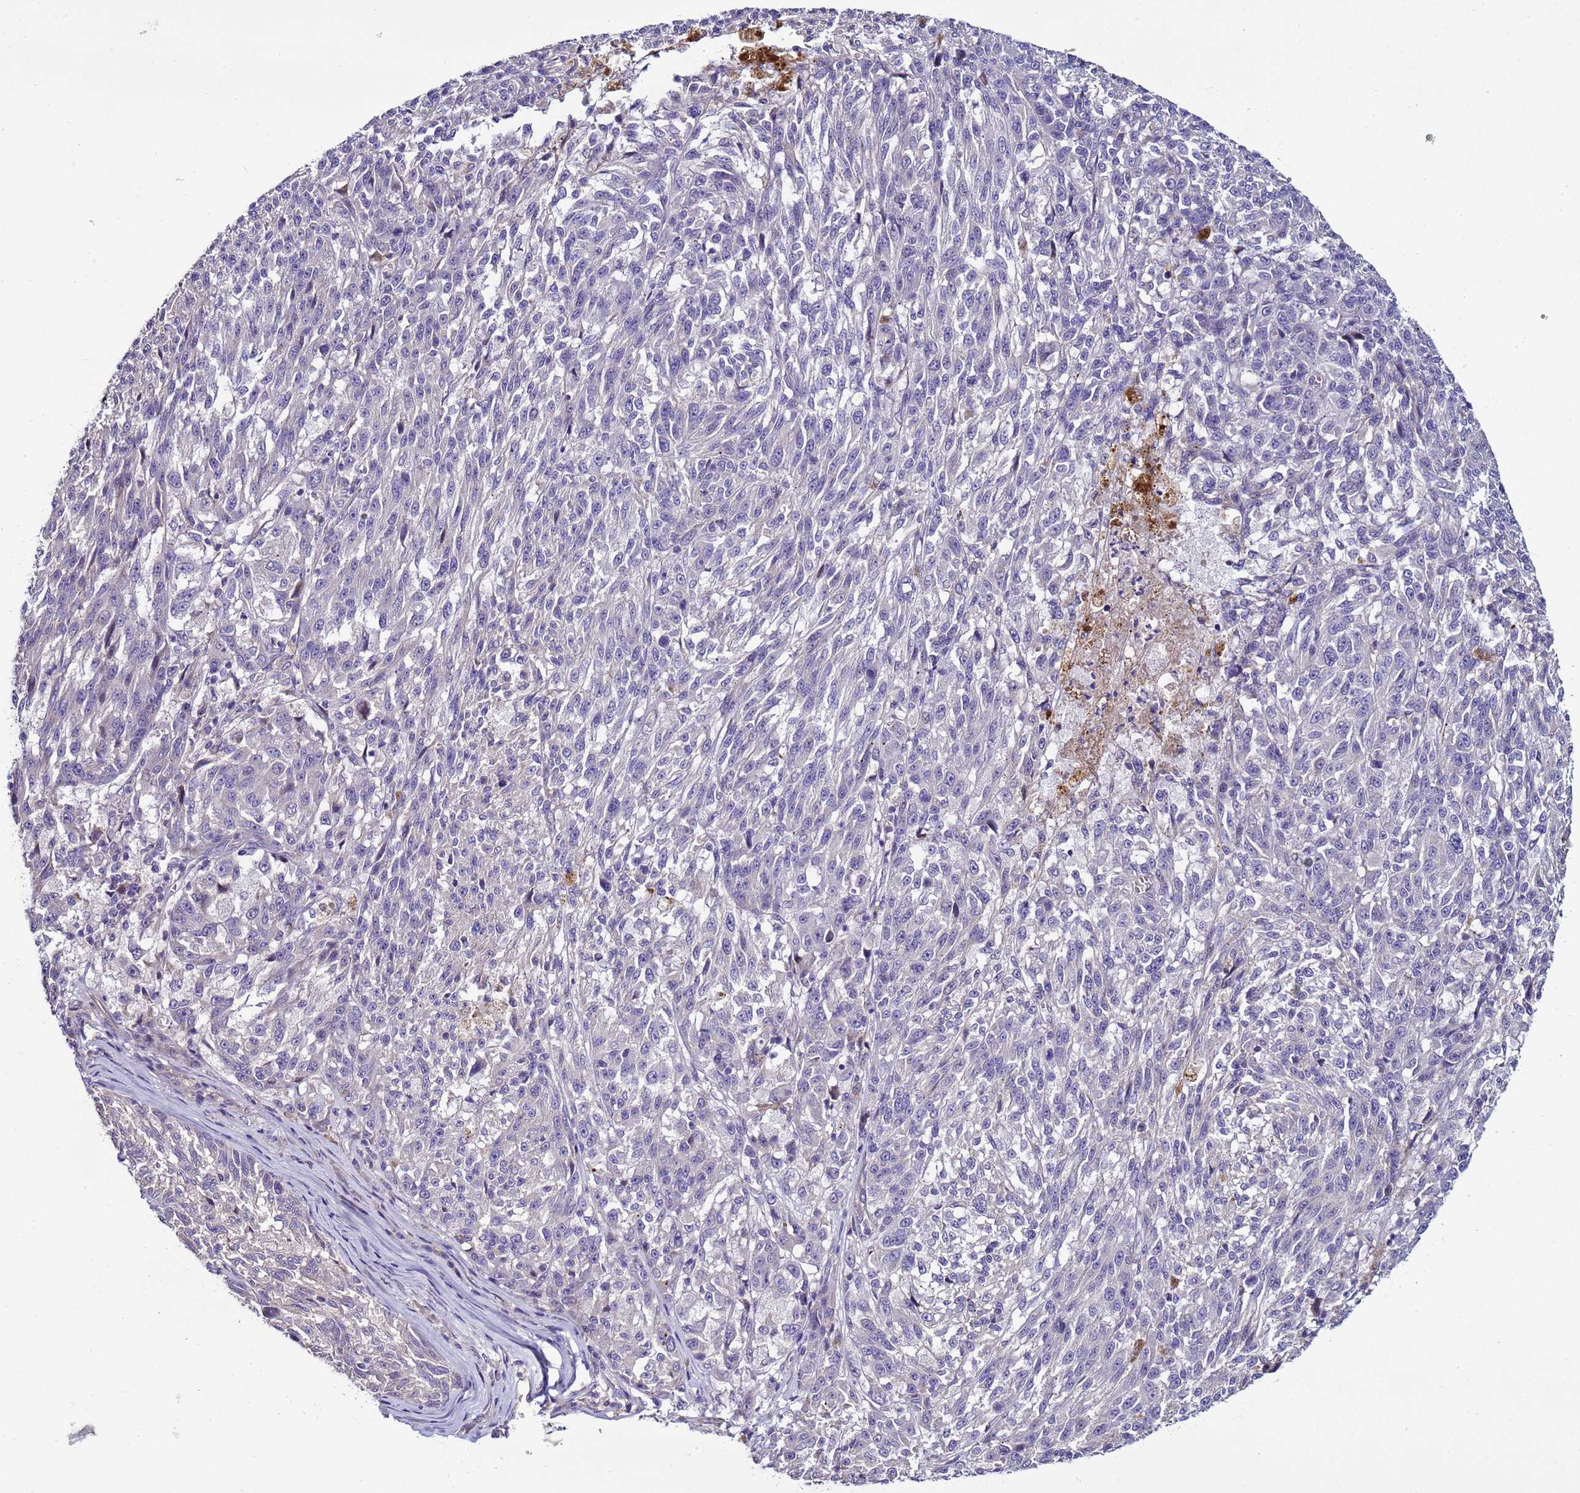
{"staining": {"intensity": "negative", "quantity": "none", "location": "none"}, "tissue": "melanoma", "cell_type": "Tumor cells", "image_type": "cancer", "snomed": [{"axis": "morphology", "description": "Malignant melanoma, NOS"}, {"axis": "topography", "description": "Skin"}], "caption": "A photomicrograph of human malignant melanoma is negative for staining in tumor cells.", "gene": "RABL2B", "patient": {"sex": "male", "age": 53}}